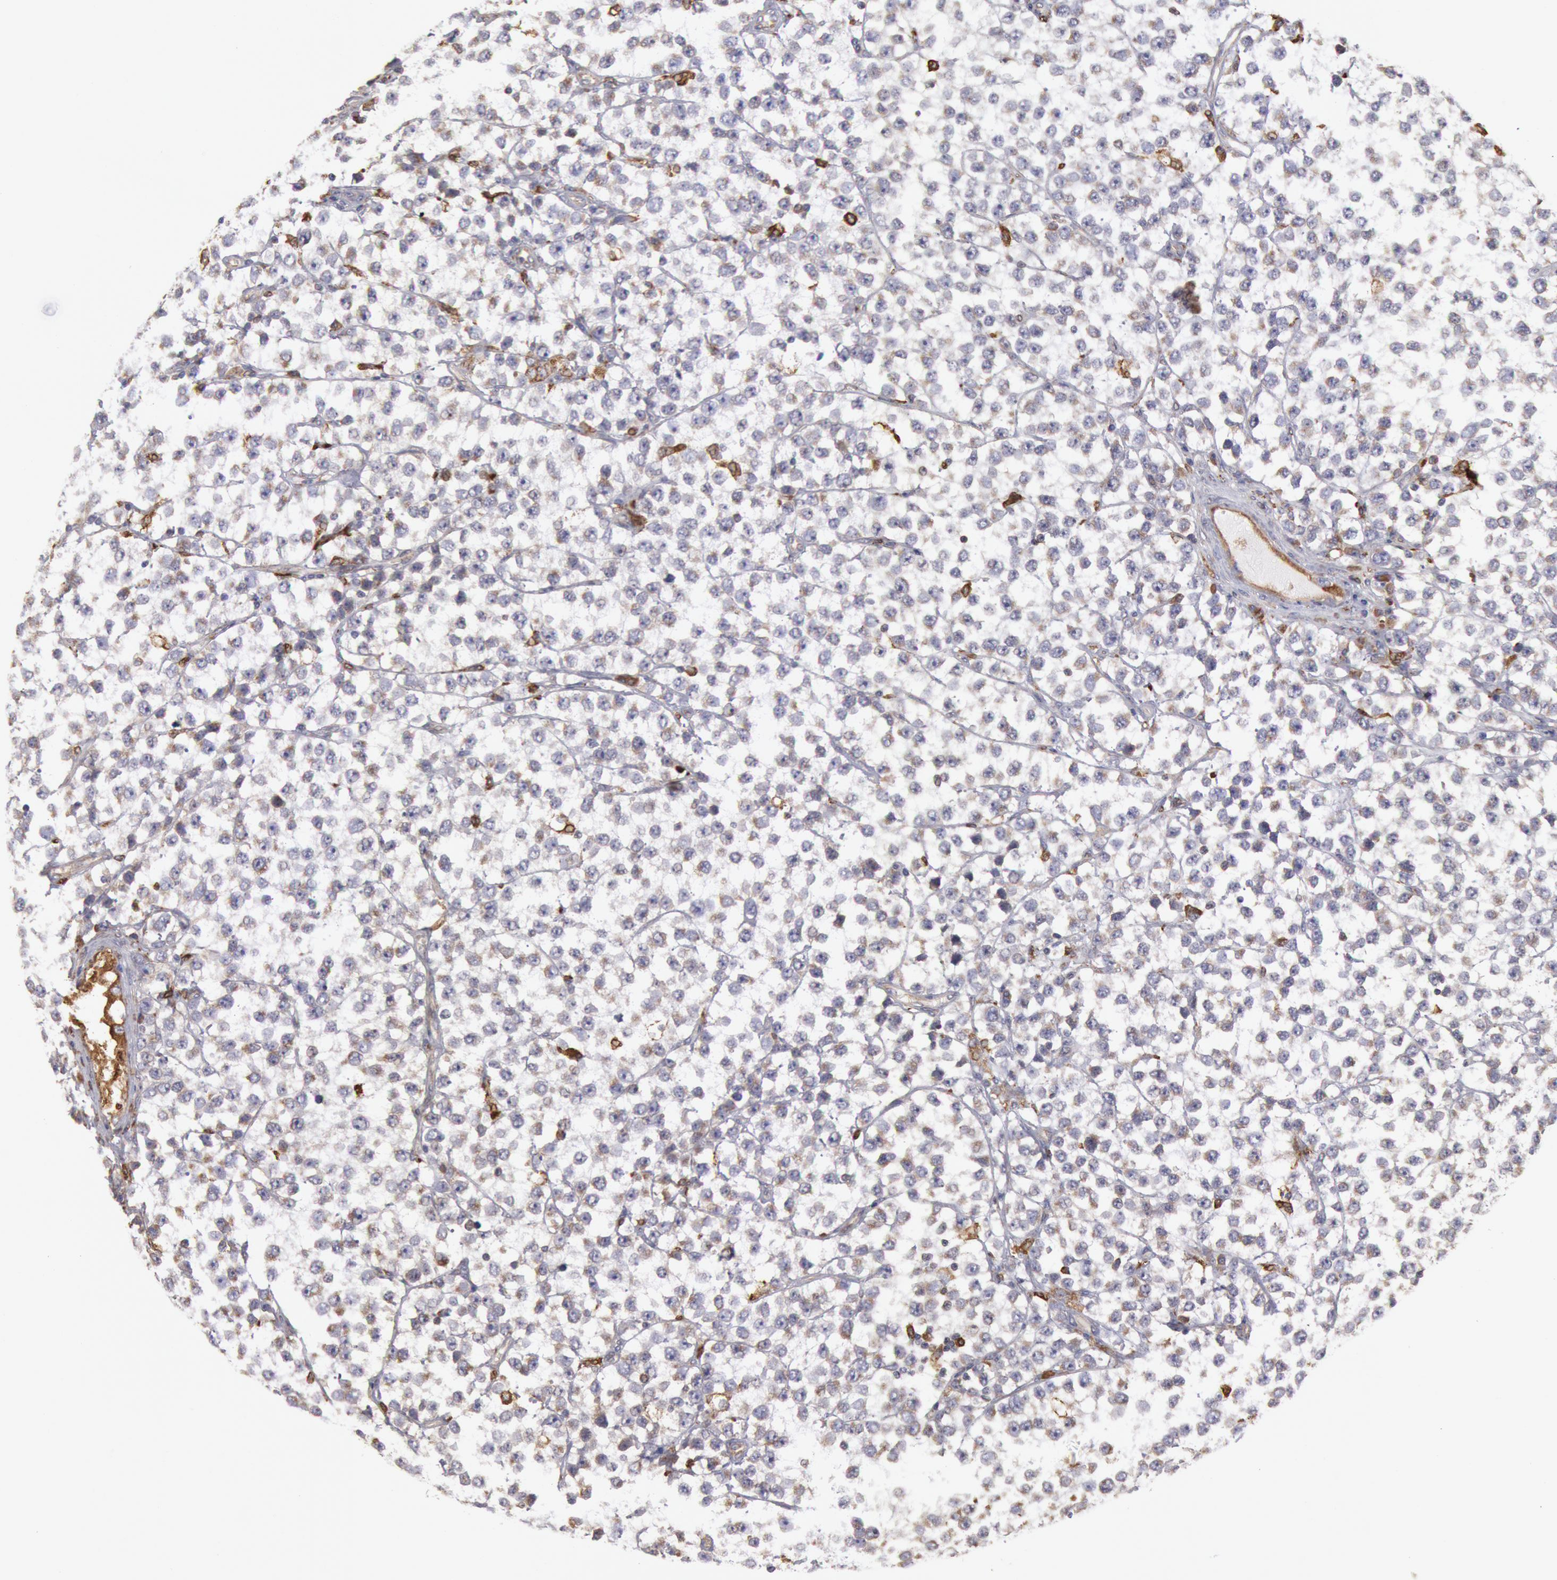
{"staining": {"intensity": "negative", "quantity": "none", "location": "none"}, "tissue": "testis cancer", "cell_type": "Tumor cells", "image_type": "cancer", "snomed": [{"axis": "morphology", "description": "Seminoma, NOS"}, {"axis": "topography", "description": "Testis"}], "caption": "Testis cancer was stained to show a protein in brown. There is no significant positivity in tumor cells.", "gene": "ERP44", "patient": {"sex": "male", "age": 25}}